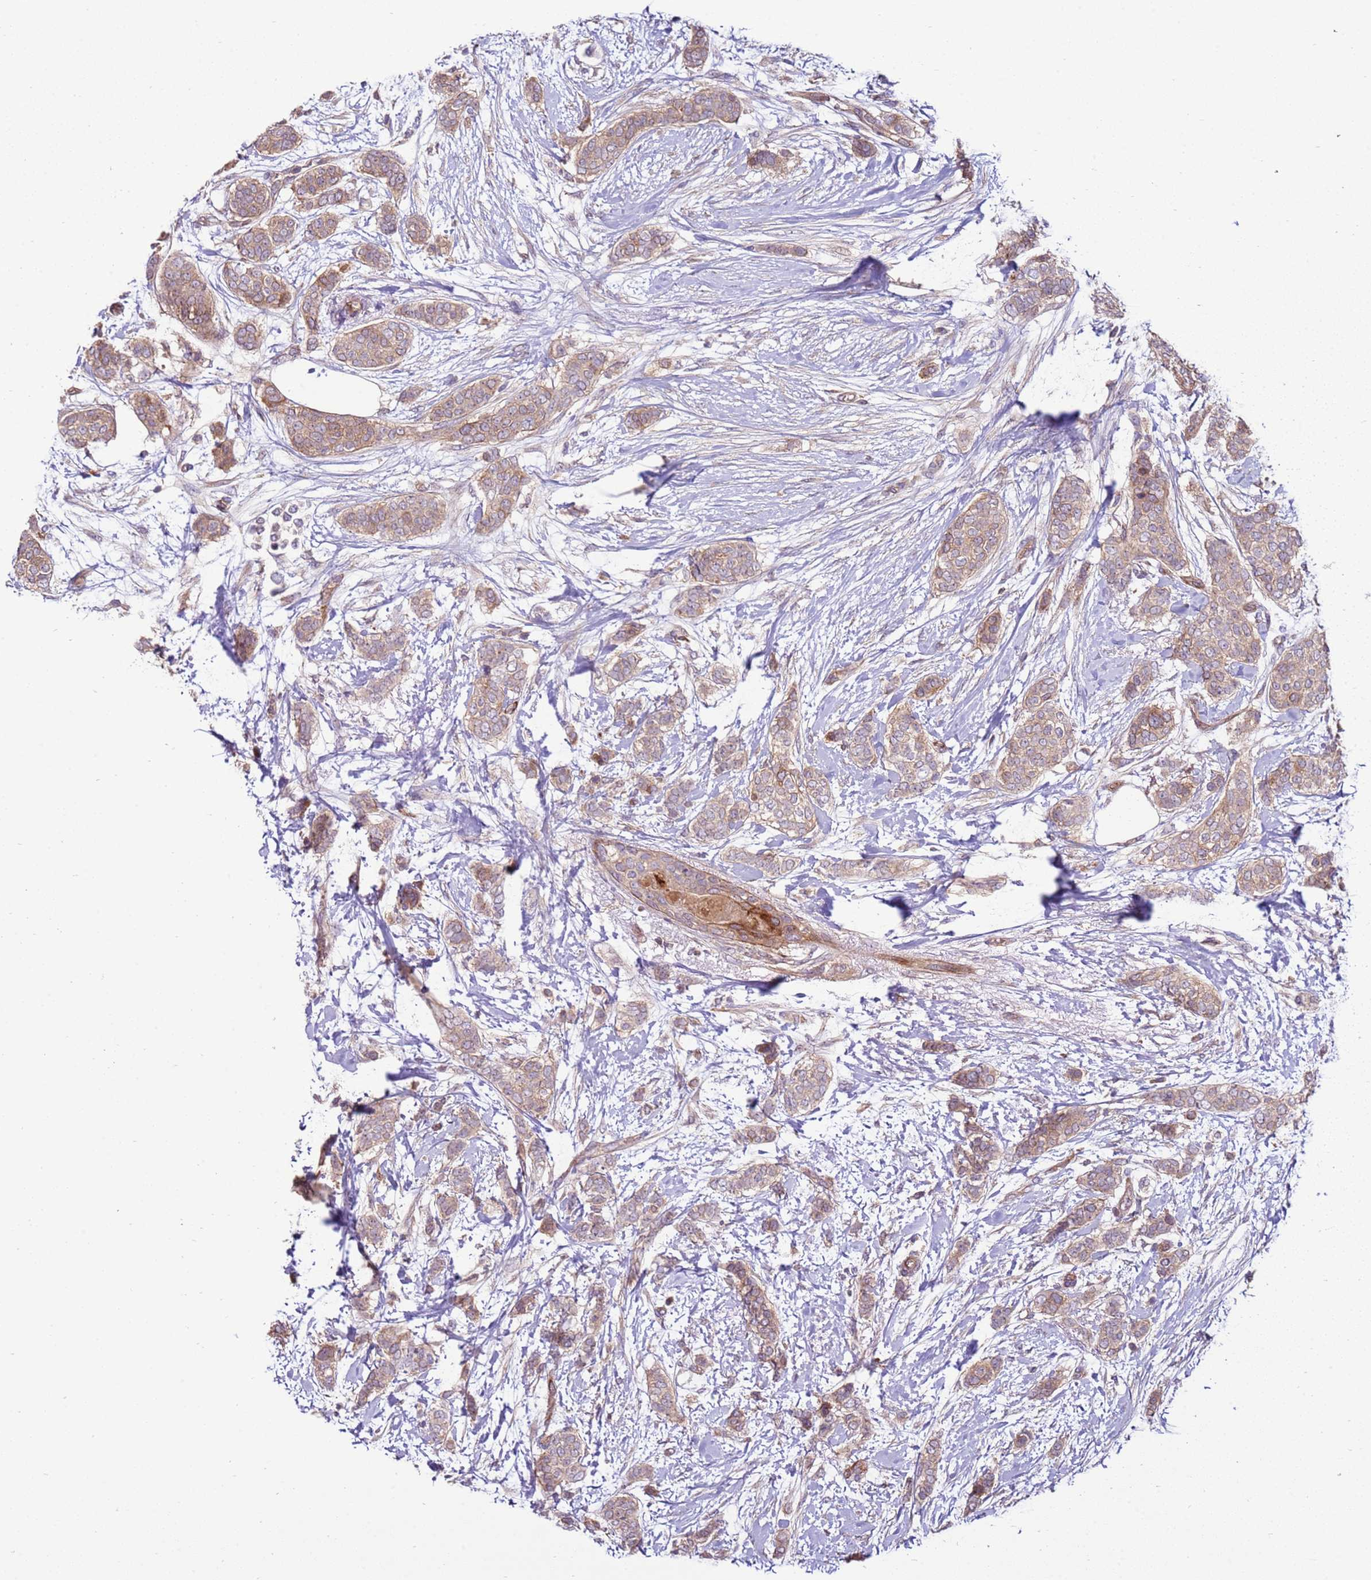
{"staining": {"intensity": "weak", "quantity": ">75%", "location": "cytoplasmic/membranous"}, "tissue": "breast cancer", "cell_type": "Tumor cells", "image_type": "cancer", "snomed": [{"axis": "morphology", "description": "Duct carcinoma"}, {"axis": "topography", "description": "Breast"}], "caption": "Breast cancer stained with a brown dye demonstrates weak cytoplasmic/membranous positive expression in approximately >75% of tumor cells.", "gene": "ZNF624", "patient": {"sex": "female", "age": 72}}